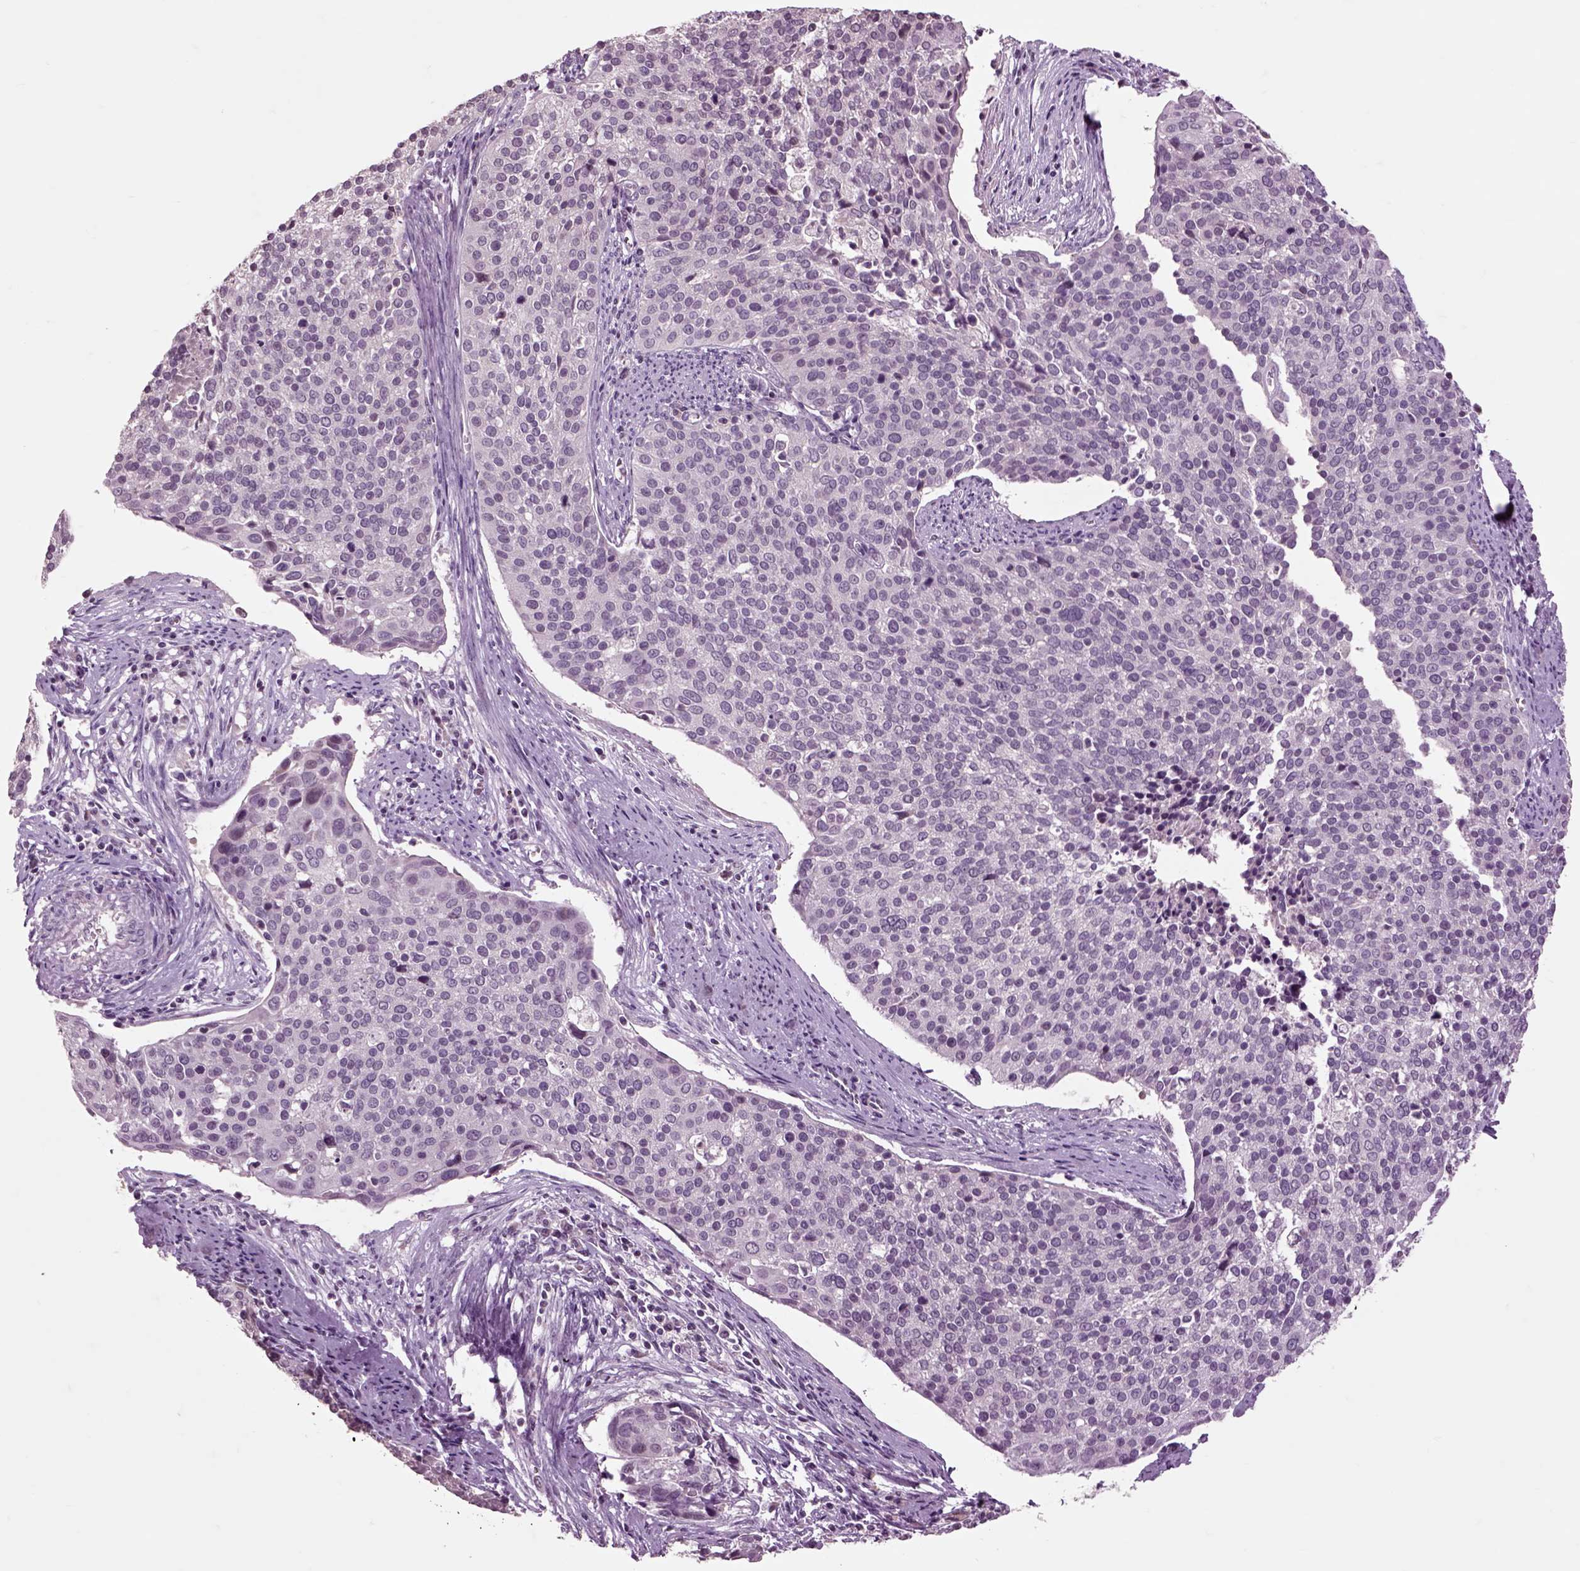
{"staining": {"intensity": "negative", "quantity": "none", "location": "none"}, "tissue": "cervical cancer", "cell_type": "Tumor cells", "image_type": "cancer", "snomed": [{"axis": "morphology", "description": "Squamous cell carcinoma, NOS"}, {"axis": "topography", "description": "Cervix"}], "caption": "The IHC photomicrograph has no significant positivity in tumor cells of cervical cancer (squamous cell carcinoma) tissue.", "gene": "CHGB", "patient": {"sex": "female", "age": 39}}